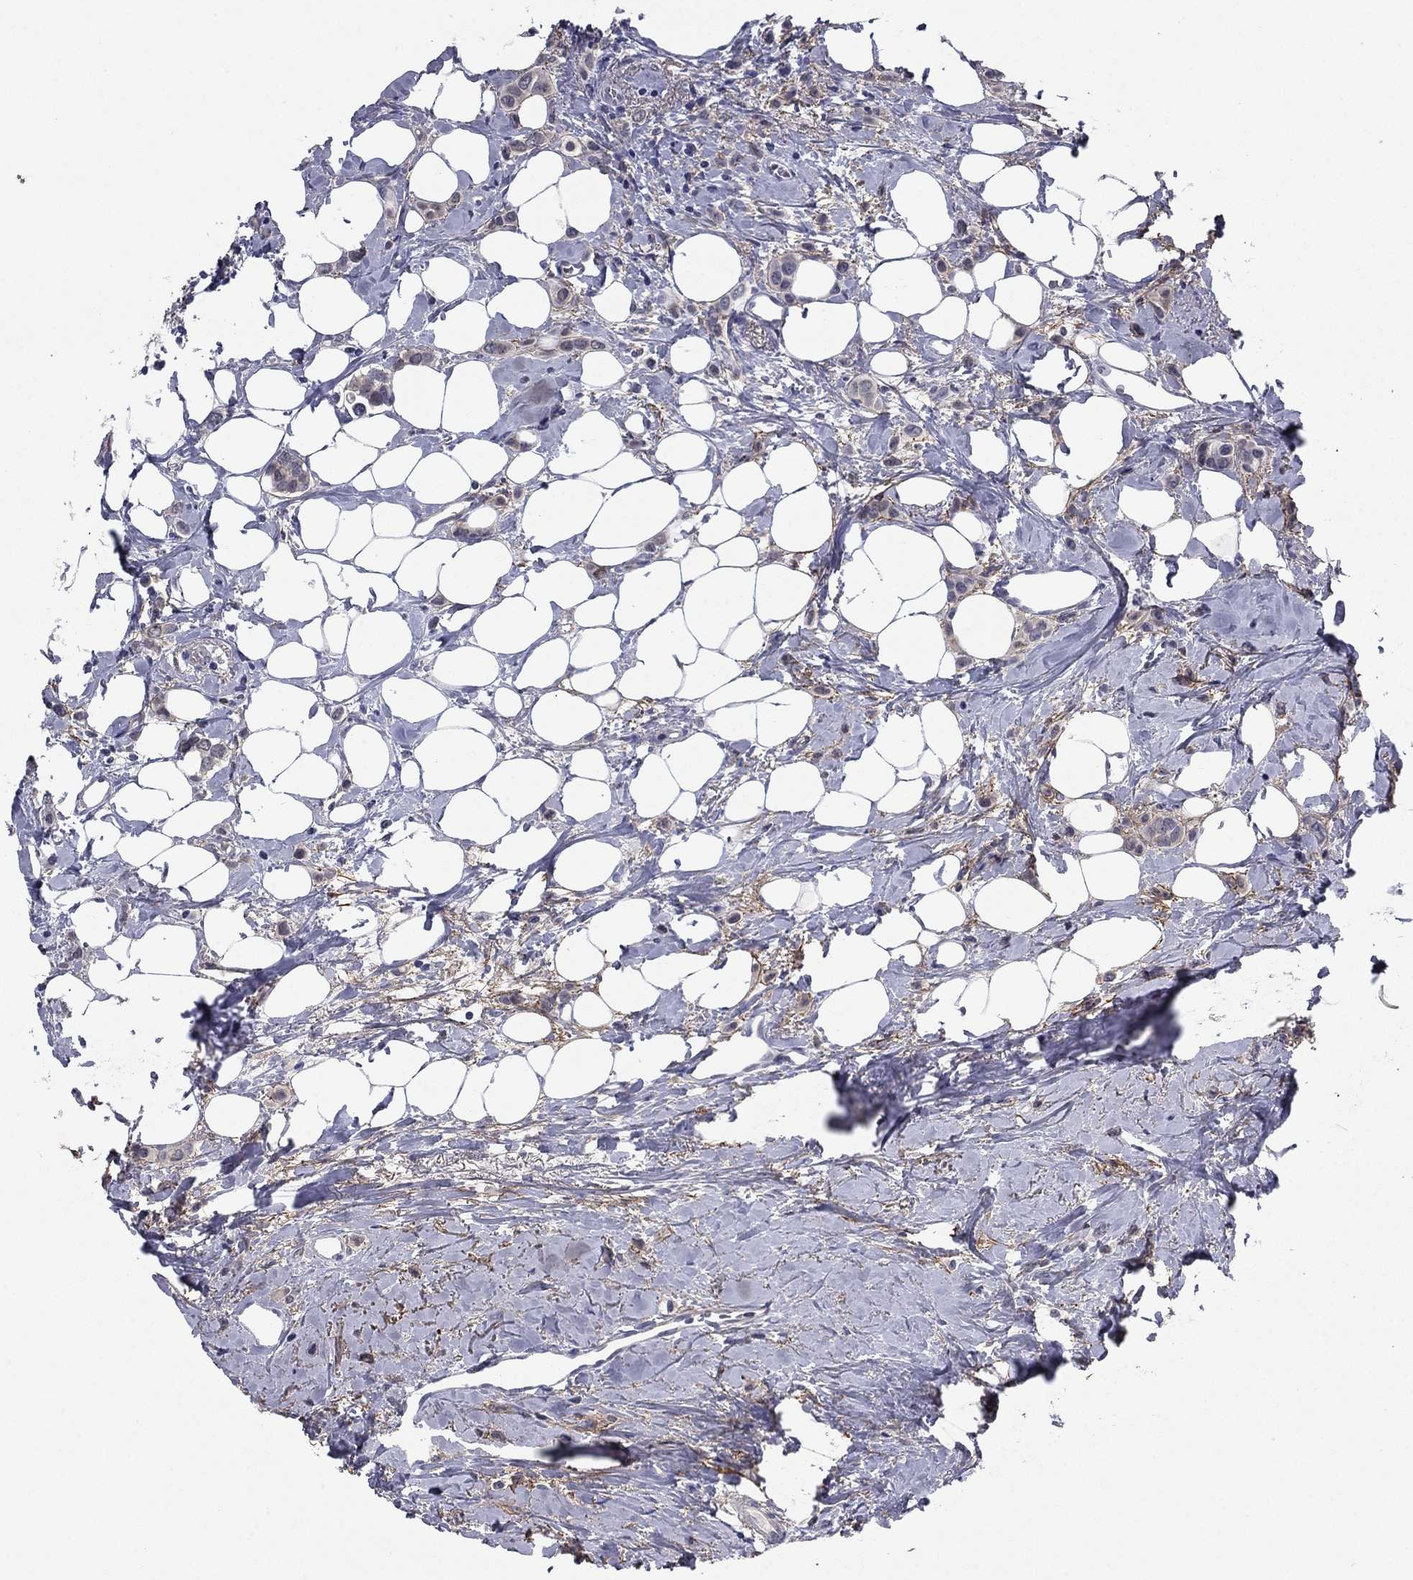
{"staining": {"intensity": "negative", "quantity": "none", "location": "none"}, "tissue": "breast cancer", "cell_type": "Tumor cells", "image_type": "cancer", "snomed": [{"axis": "morphology", "description": "Lobular carcinoma"}, {"axis": "topography", "description": "Breast"}], "caption": "The histopathology image shows no significant expression in tumor cells of lobular carcinoma (breast).", "gene": "REXO5", "patient": {"sex": "female", "age": 66}}